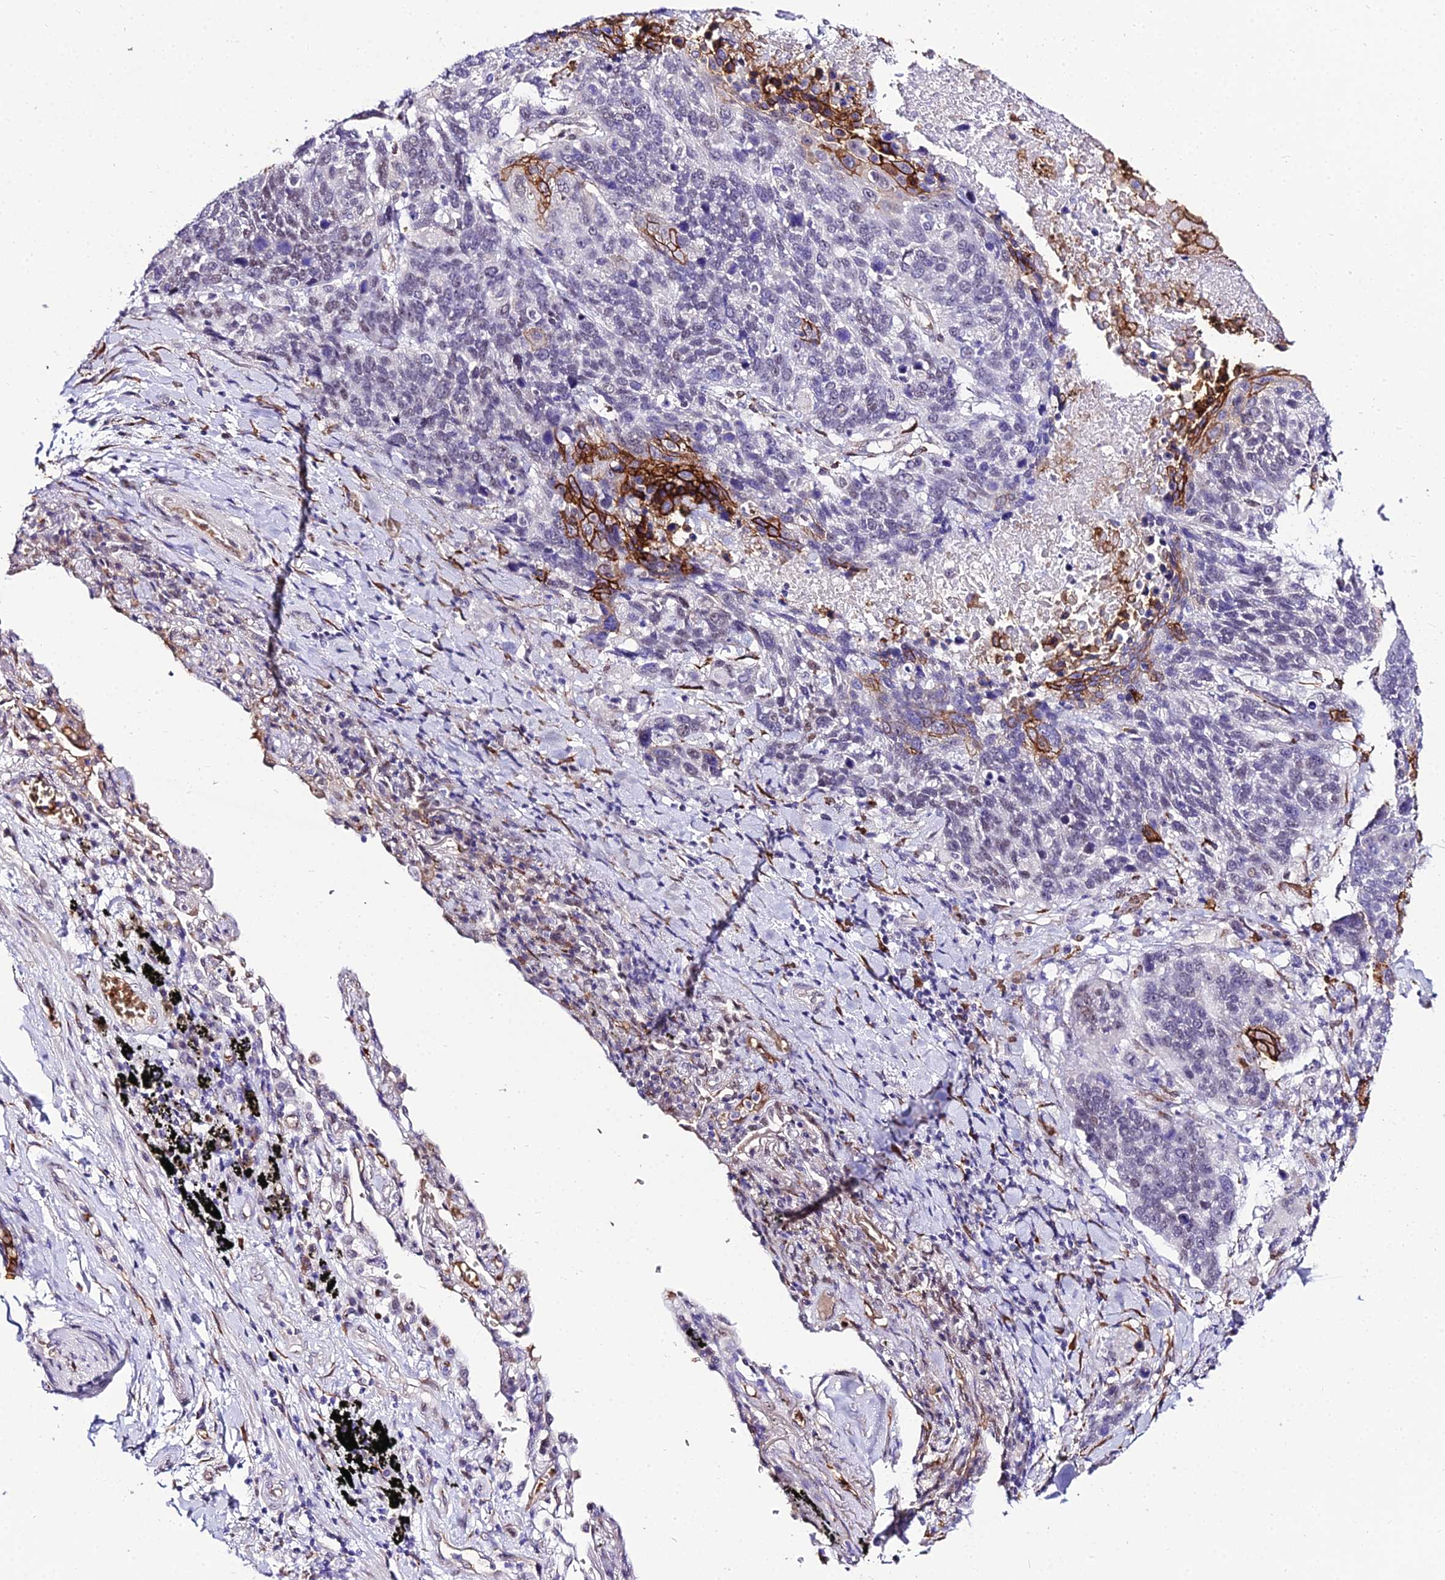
{"staining": {"intensity": "negative", "quantity": "none", "location": "none"}, "tissue": "lung cancer", "cell_type": "Tumor cells", "image_type": "cancer", "snomed": [{"axis": "morphology", "description": "Squamous cell carcinoma, NOS"}, {"axis": "topography", "description": "Lung"}], "caption": "Immunohistochemistry (IHC) of human lung cancer displays no positivity in tumor cells. (DAB immunohistochemistry, high magnification).", "gene": "BCL9", "patient": {"sex": "male", "age": 66}}